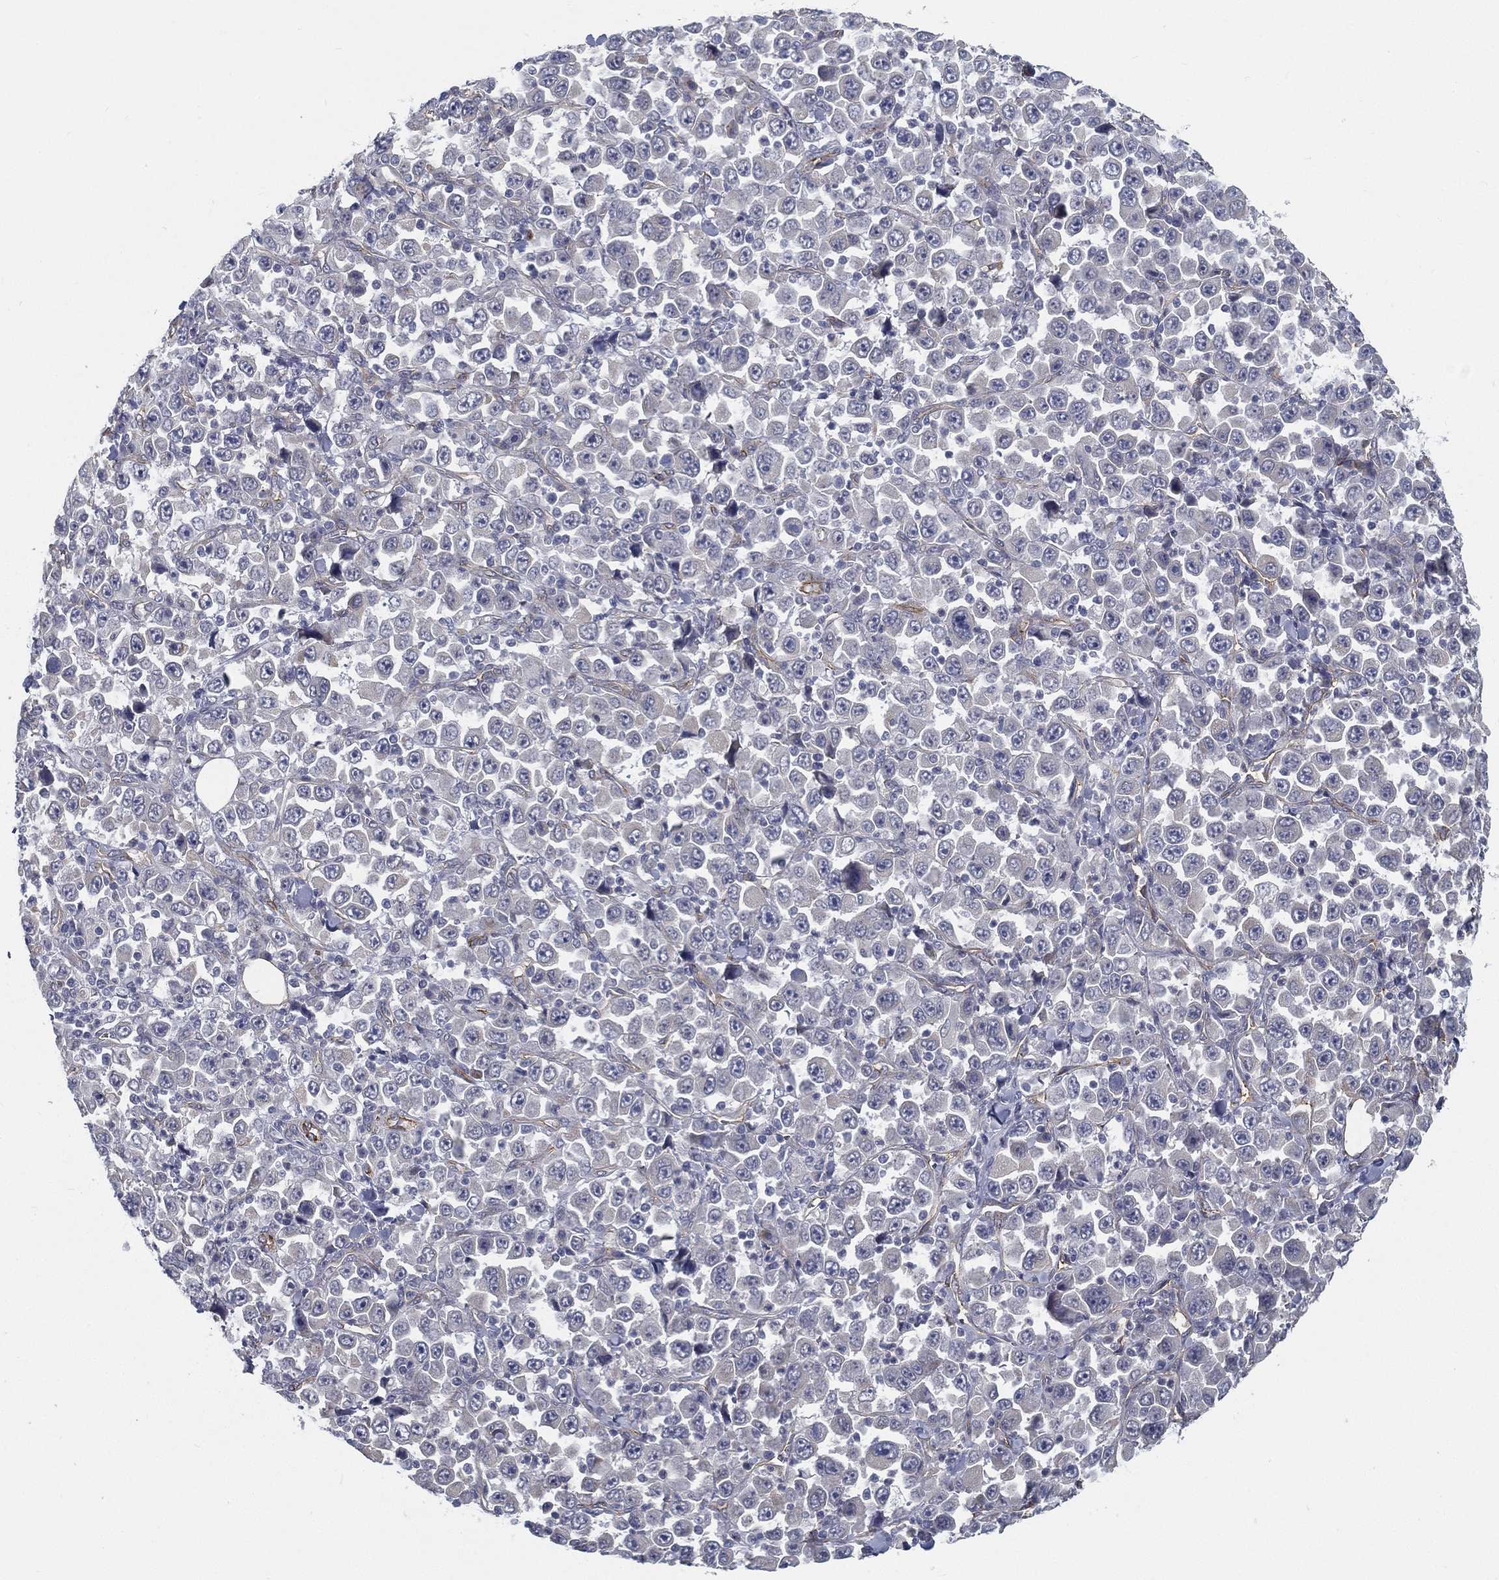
{"staining": {"intensity": "negative", "quantity": "none", "location": "none"}, "tissue": "stomach cancer", "cell_type": "Tumor cells", "image_type": "cancer", "snomed": [{"axis": "morphology", "description": "Normal tissue, NOS"}, {"axis": "morphology", "description": "Adenocarcinoma, NOS"}, {"axis": "topography", "description": "Stomach, upper"}, {"axis": "topography", "description": "Stomach"}], "caption": "Stomach cancer was stained to show a protein in brown. There is no significant positivity in tumor cells.", "gene": "LRRC56", "patient": {"sex": "male", "age": 59}}